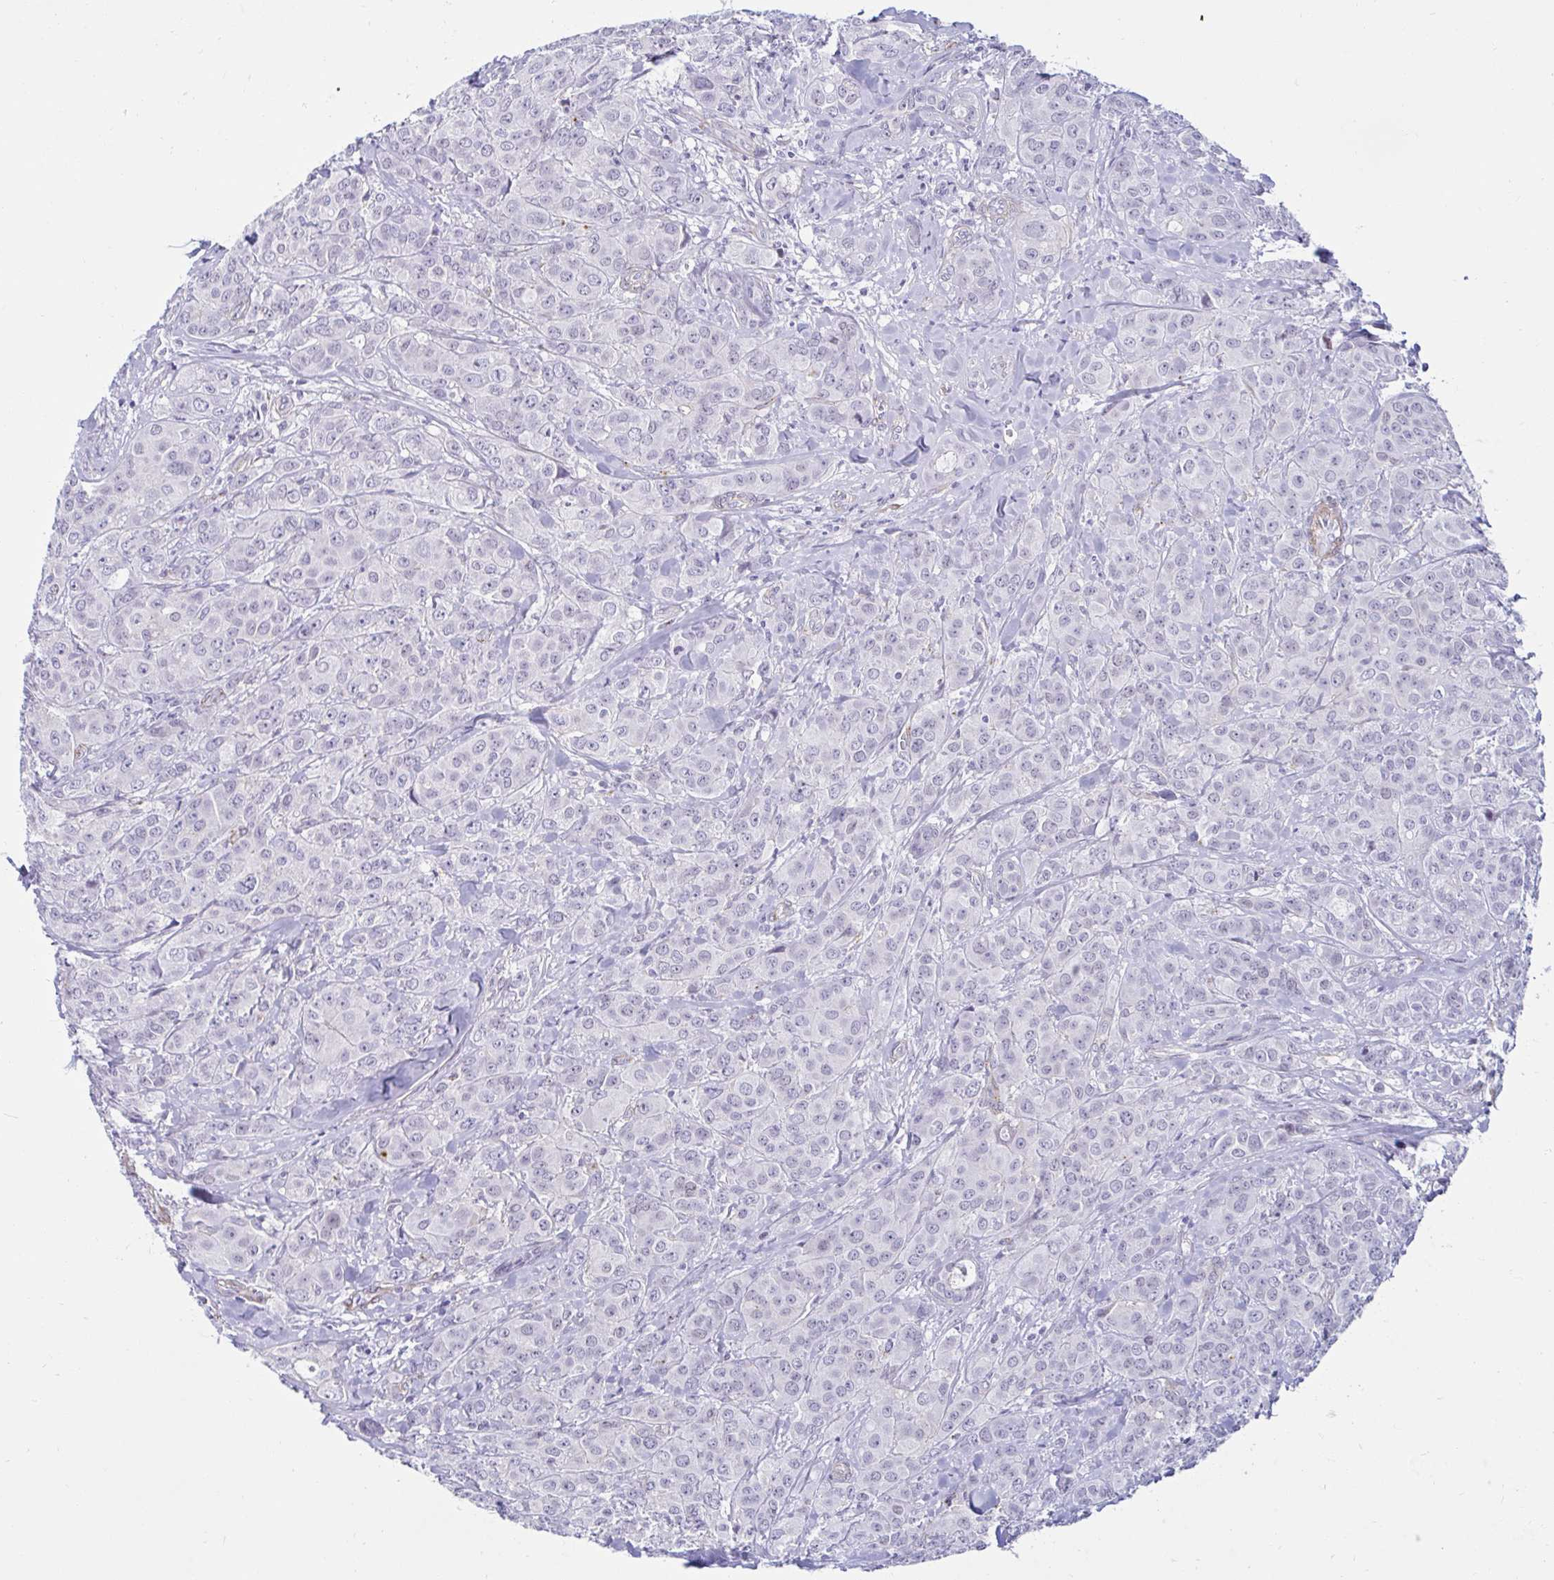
{"staining": {"intensity": "negative", "quantity": "none", "location": "none"}, "tissue": "breast cancer", "cell_type": "Tumor cells", "image_type": "cancer", "snomed": [{"axis": "morphology", "description": "Normal tissue, NOS"}, {"axis": "morphology", "description": "Duct carcinoma"}, {"axis": "topography", "description": "Breast"}], "caption": "The immunohistochemistry photomicrograph has no significant positivity in tumor cells of breast cancer tissue.", "gene": "ANKRD62", "patient": {"sex": "female", "age": 43}}